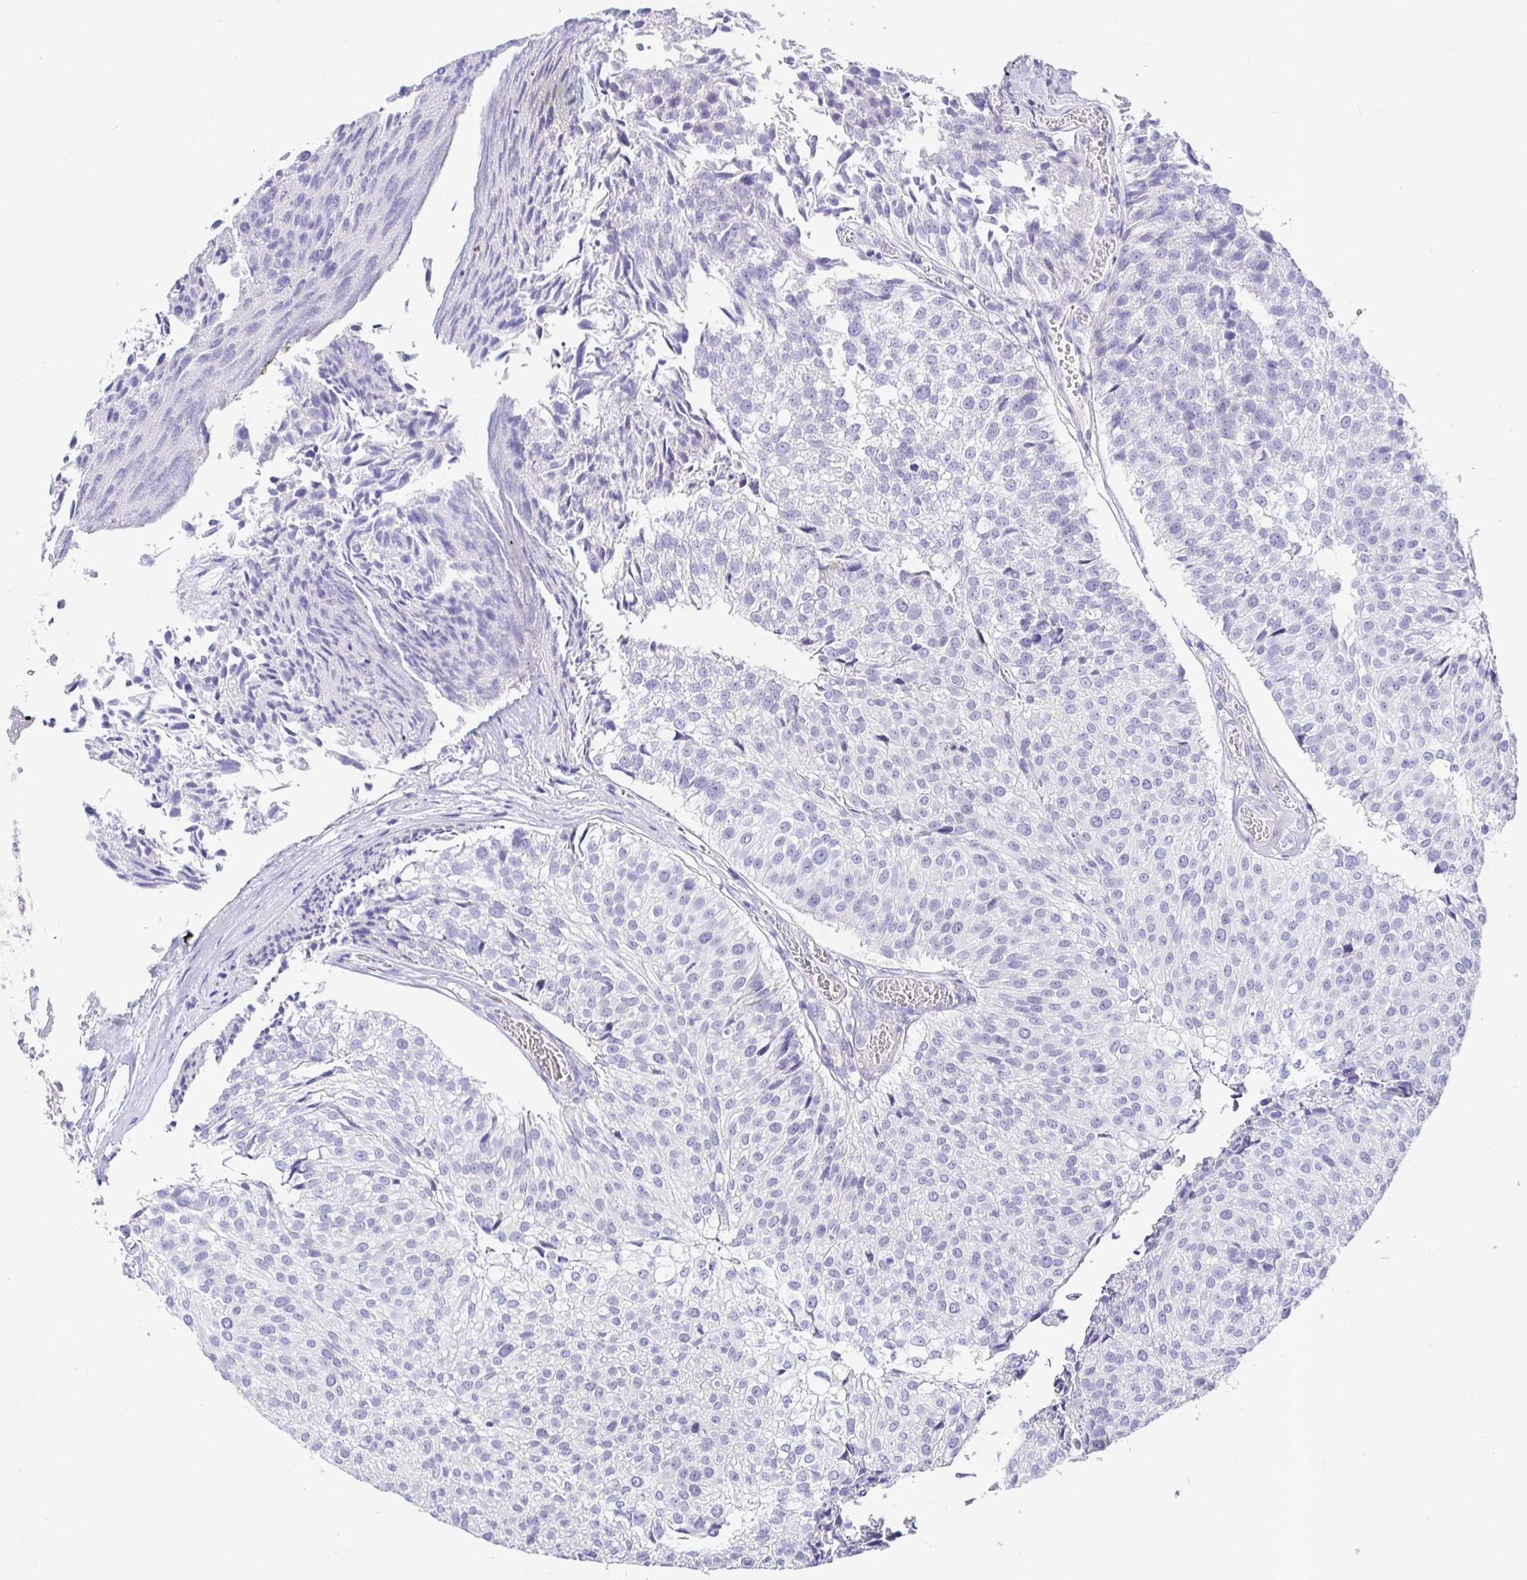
{"staining": {"intensity": "negative", "quantity": "none", "location": "none"}, "tissue": "urothelial cancer", "cell_type": "Tumor cells", "image_type": "cancer", "snomed": [{"axis": "morphology", "description": "Urothelial carcinoma, Low grade"}, {"axis": "topography", "description": "Urinary bladder"}], "caption": "An IHC image of urothelial cancer is shown. There is no staining in tumor cells of urothelial cancer. (DAB (3,3'-diaminobenzidine) IHC visualized using brightfield microscopy, high magnification).", "gene": "TPTE", "patient": {"sex": "male", "age": 80}}